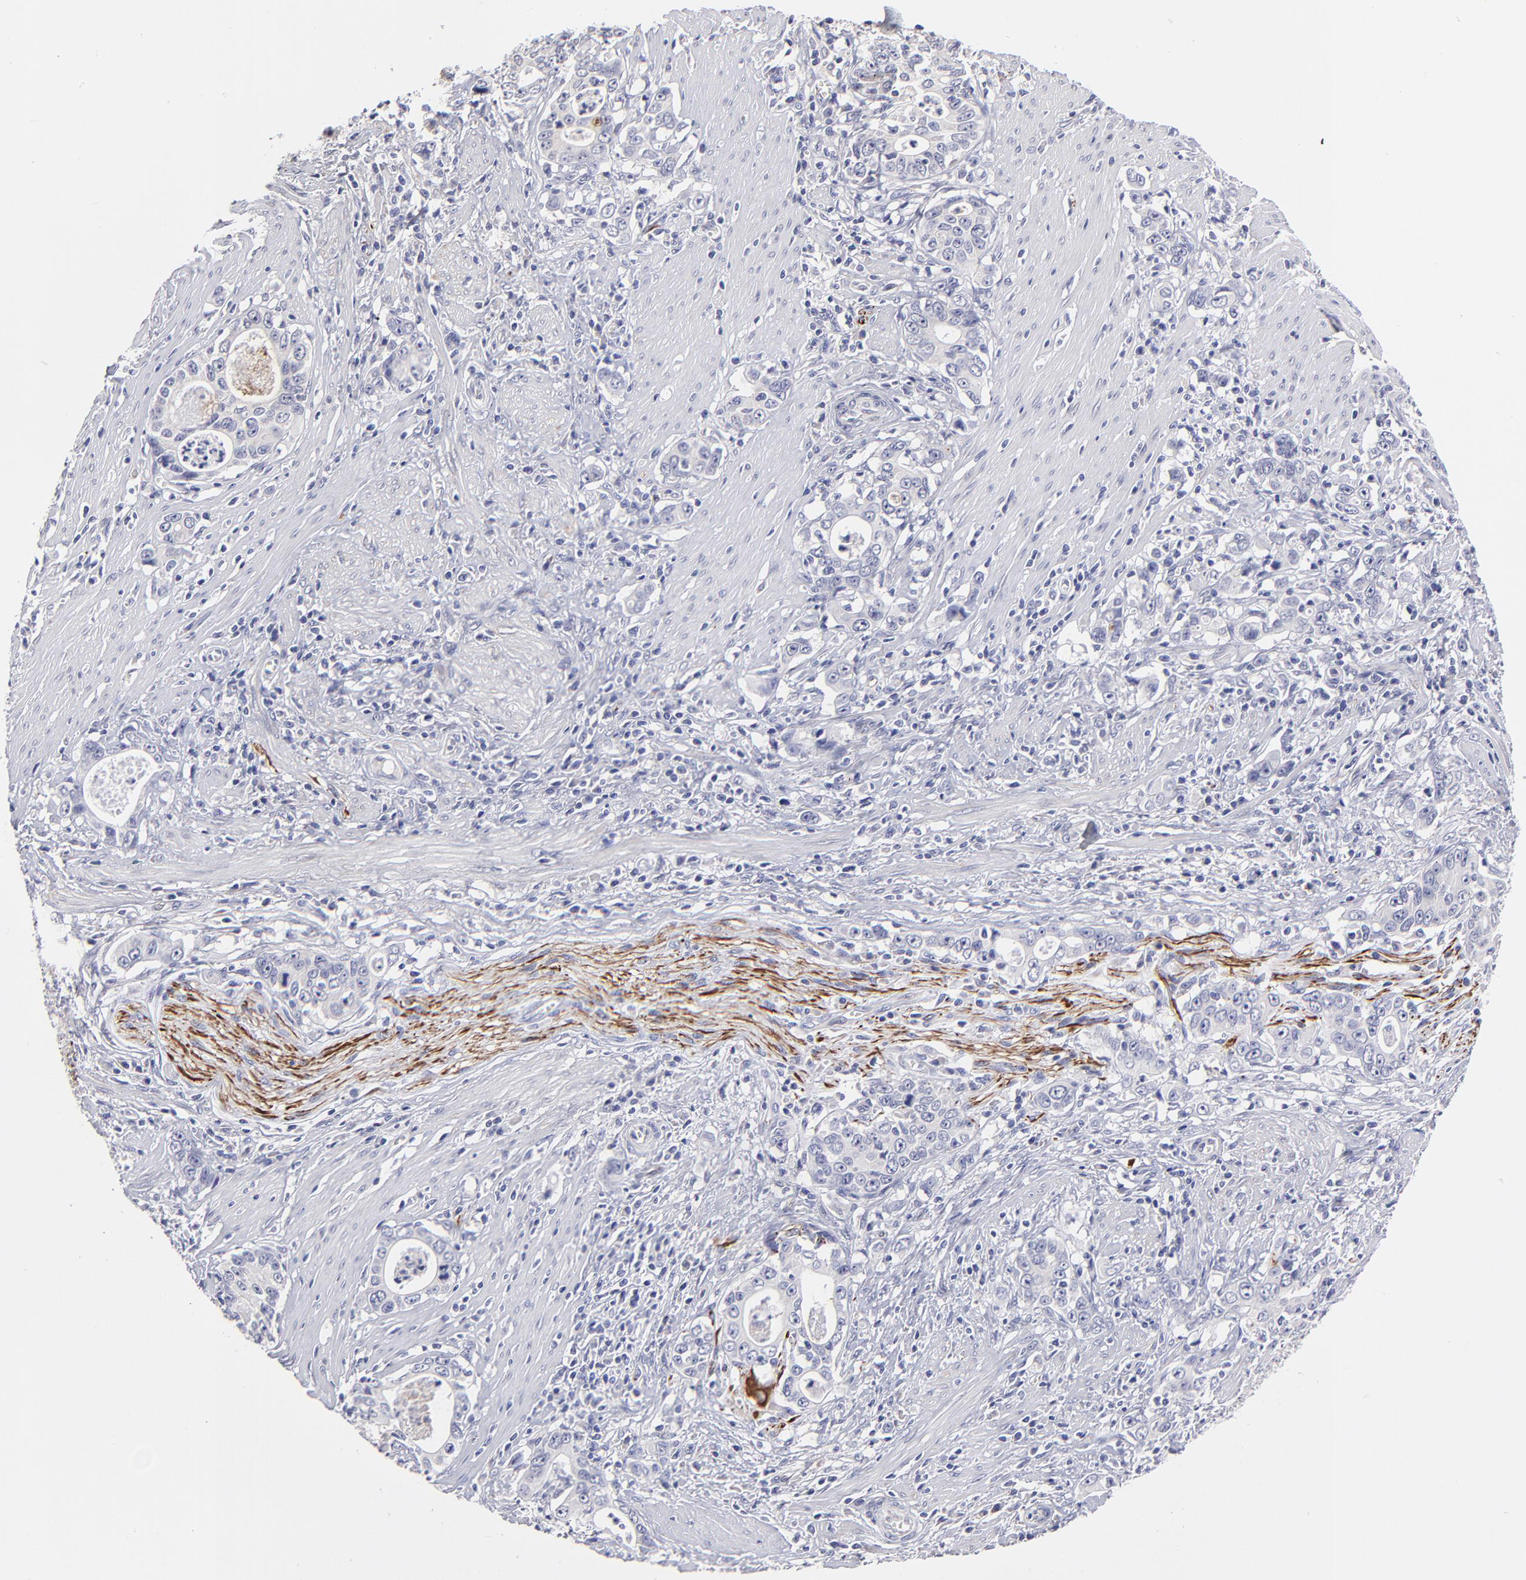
{"staining": {"intensity": "negative", "quantity": "none", "location": "none"}, "tissue": "stomach cancer", "cell_type": "Tumor cells", "image_type": "cancer", "snomed": [{"axis": "morphology", "description": "Adenocarcinoma, NOS"}, {"axis": "topography", "description": "Stomach, lower"}], "caption": "A photomicrograph of stomach adenocarcinoma stained for a protein reveals no brown staining in tumor cells.", "gene": "BTG2", "patient": {"sex": "female", "age": 72}}